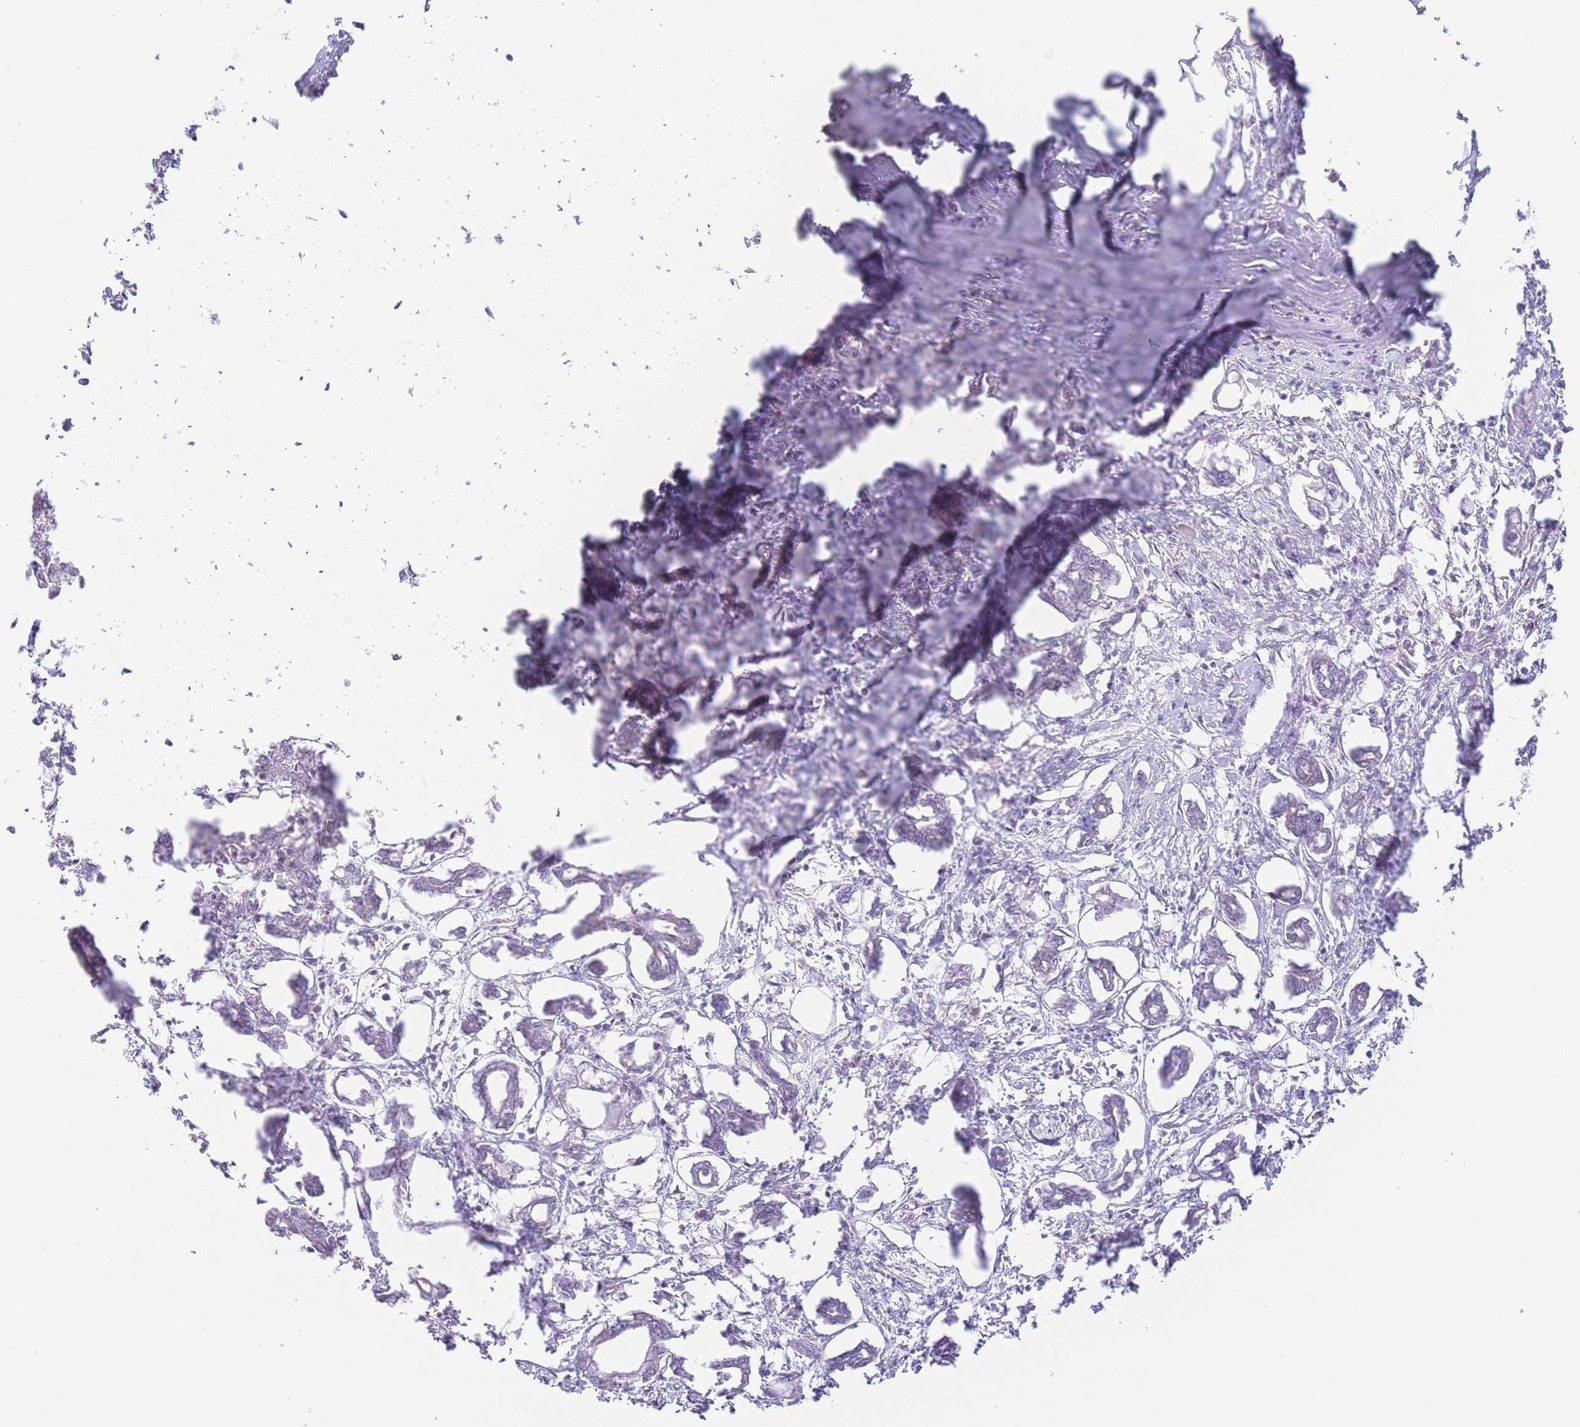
{"staining": {"intensity": "negative", "quantity": "none", "location": "none"}, "tissue": "pancreatic cancer", "cell_type": "Tumor cells", "image_type": "cancer", "snomed": [{"axis": "morphology", "description": "Adenocarcinoma, NOS"}, {"axis": "topography", "description": "Pancreas"}], "caption": "Immunohistochemistry of human pancreatic adenocarcinoma reveals no expression in tumor cells.", "gene": "C9orf152", "patient": {"sex": "male", "age": 61}}